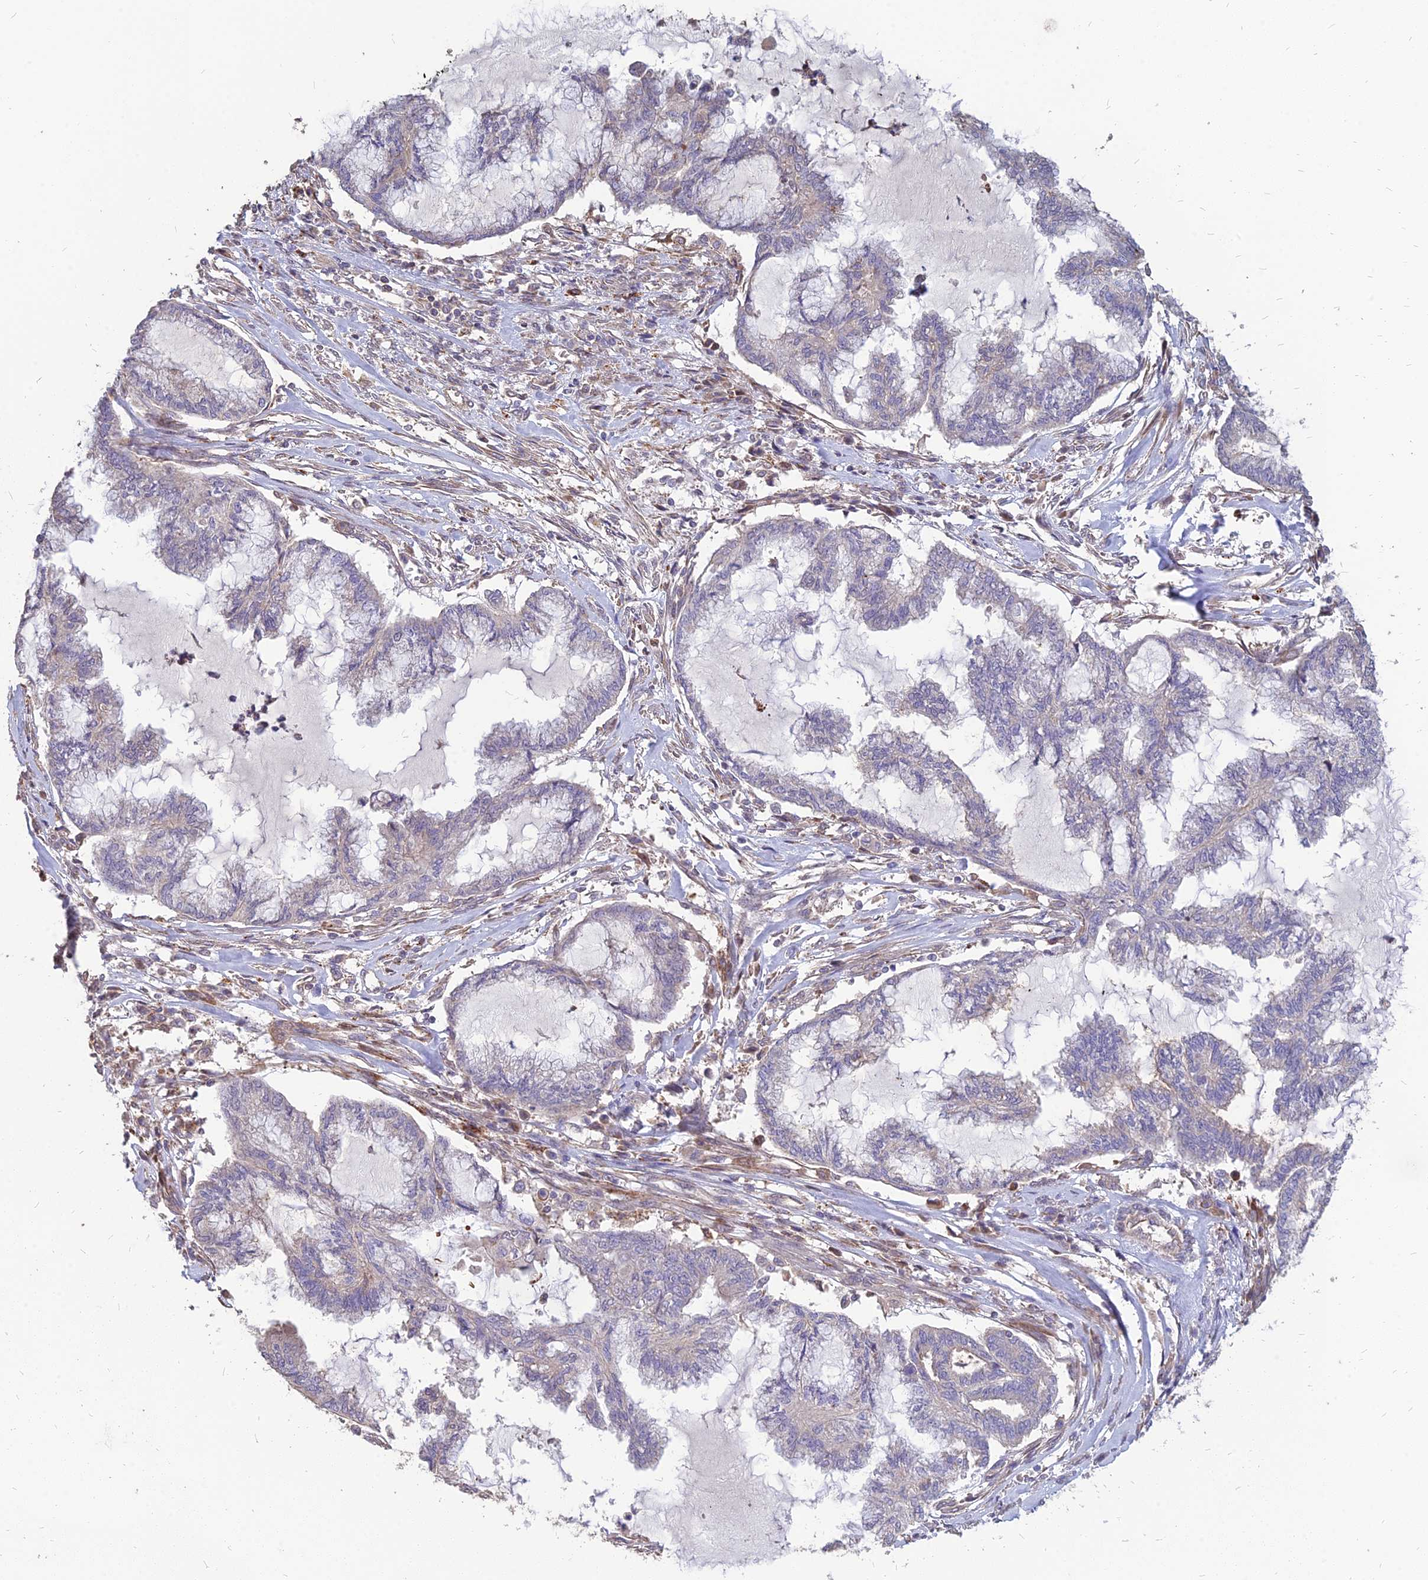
{"staining": {"intensity": "negative", "quantity": "none", "location": "none"}, "tissue": "endometrial cancer", "cell_type": "Tumor cells", "image_type": "cancer", "snomed": [{"axis": "morphology", "description": "Adenocarcinoma, NOS"}, {"axis": "topography", "description": "Endometrium"}], "caption": "High power microscopy photomicrograph of an IHC histopathology image of endometrial cancer (adenocarcinoma), revealing no significant expression in tumor cells.", "gene": "ST3GAL6", "patient": {"sex": "female", "age": 86}}